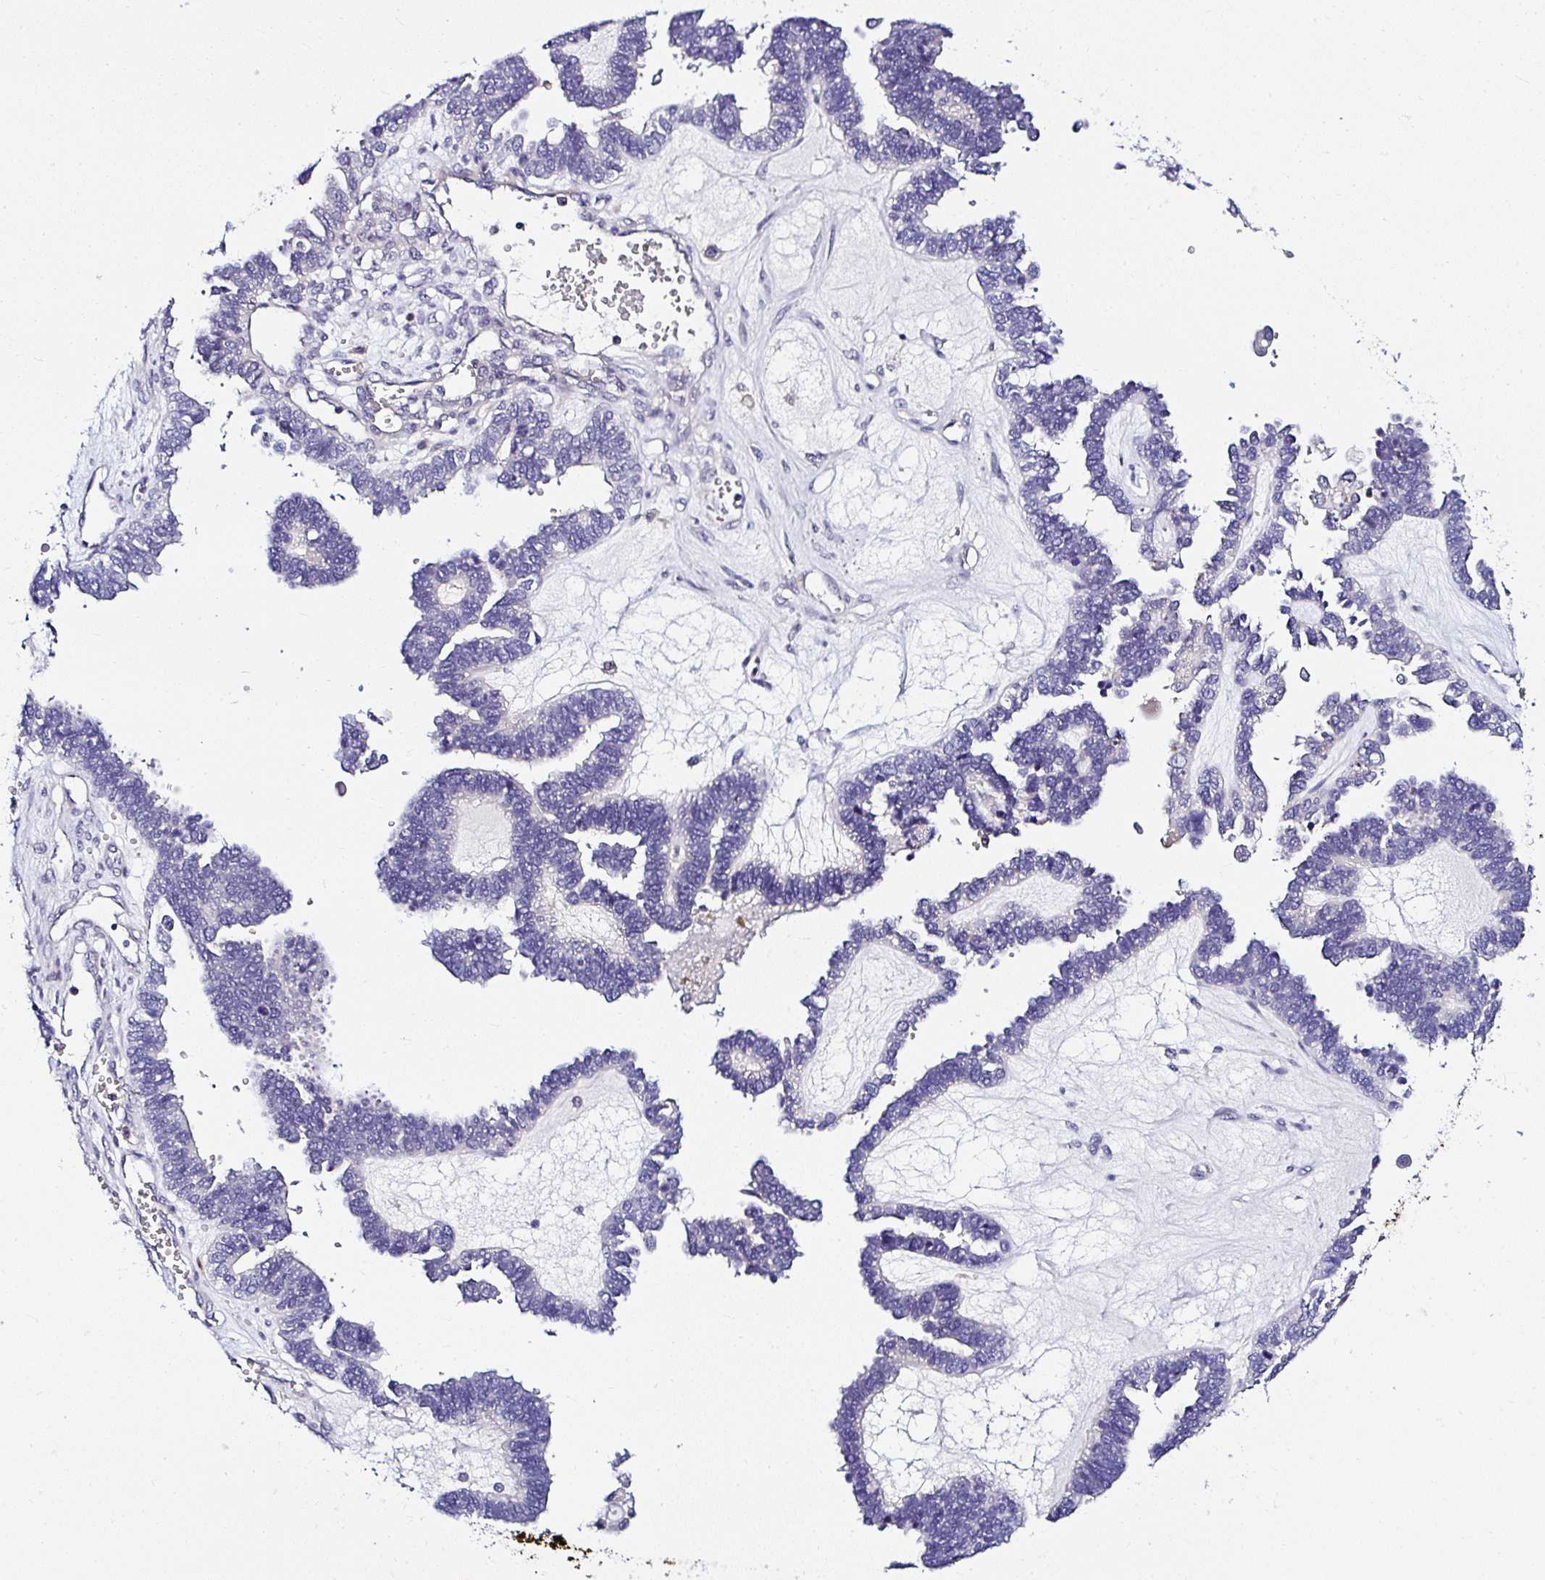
{"staining": {"intensity": "negative", "quantity": "none", "location": "none"}, "tissue": "ovarian cancer", "cell_type": "Tumor cells", "image_type": "cancer", "snomed": [{"axis": "morphology", "description": "Cystadenocarcinoma, serous, NOS"}, {"axis": "topography", "description": "Ovary"}], "caption": "Micrograph shows no protein staining in tumor cells of serous cystadenocarcinoma (ovarian) tissue. The staining is performed using DAB brown chromogen with nuclei counter-stained in using hematoxylin.", "gene": "DEPDC5", "patient": {"sex": "female", "age": 51}}